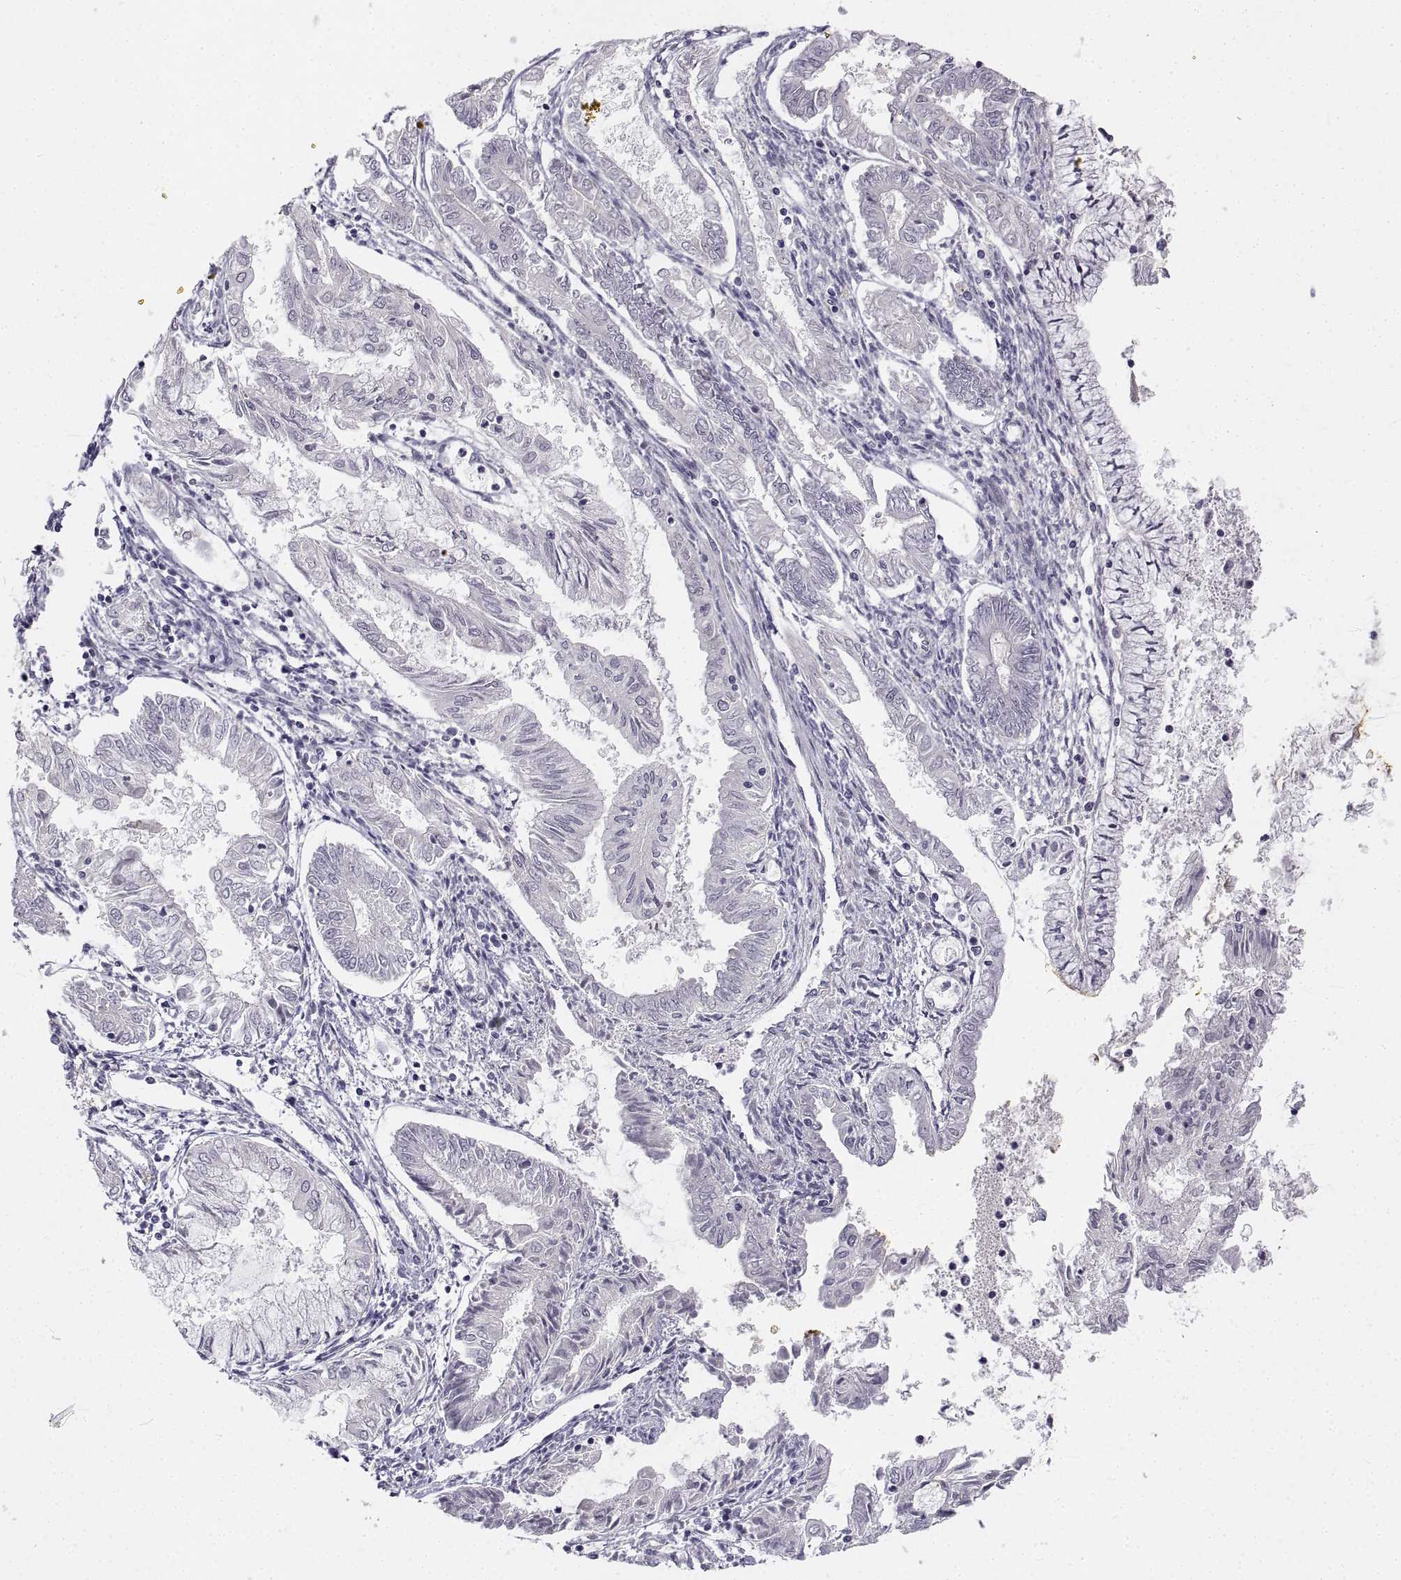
{"staining": {"intensity": "negative", "quantity": "none", "location": "none"}, "tissue": "endometrial cancer", "cell_type": "Tumor cells", "image_type": "cancer", "snomed": [{"axis": "morphology", "description": "Adenocarcinoma, NOS"}, {"axis": "topography", "description": "Endometrium"}], "caption": "DAB immunohistochemical staining of human endometrial cancer (adenocarcinoma) demonstrates no significant positivity in tumor cells. Nuclei are stained in blue.", "gene": "ANO2", "patient": {"sex": "female", "age": 68}}